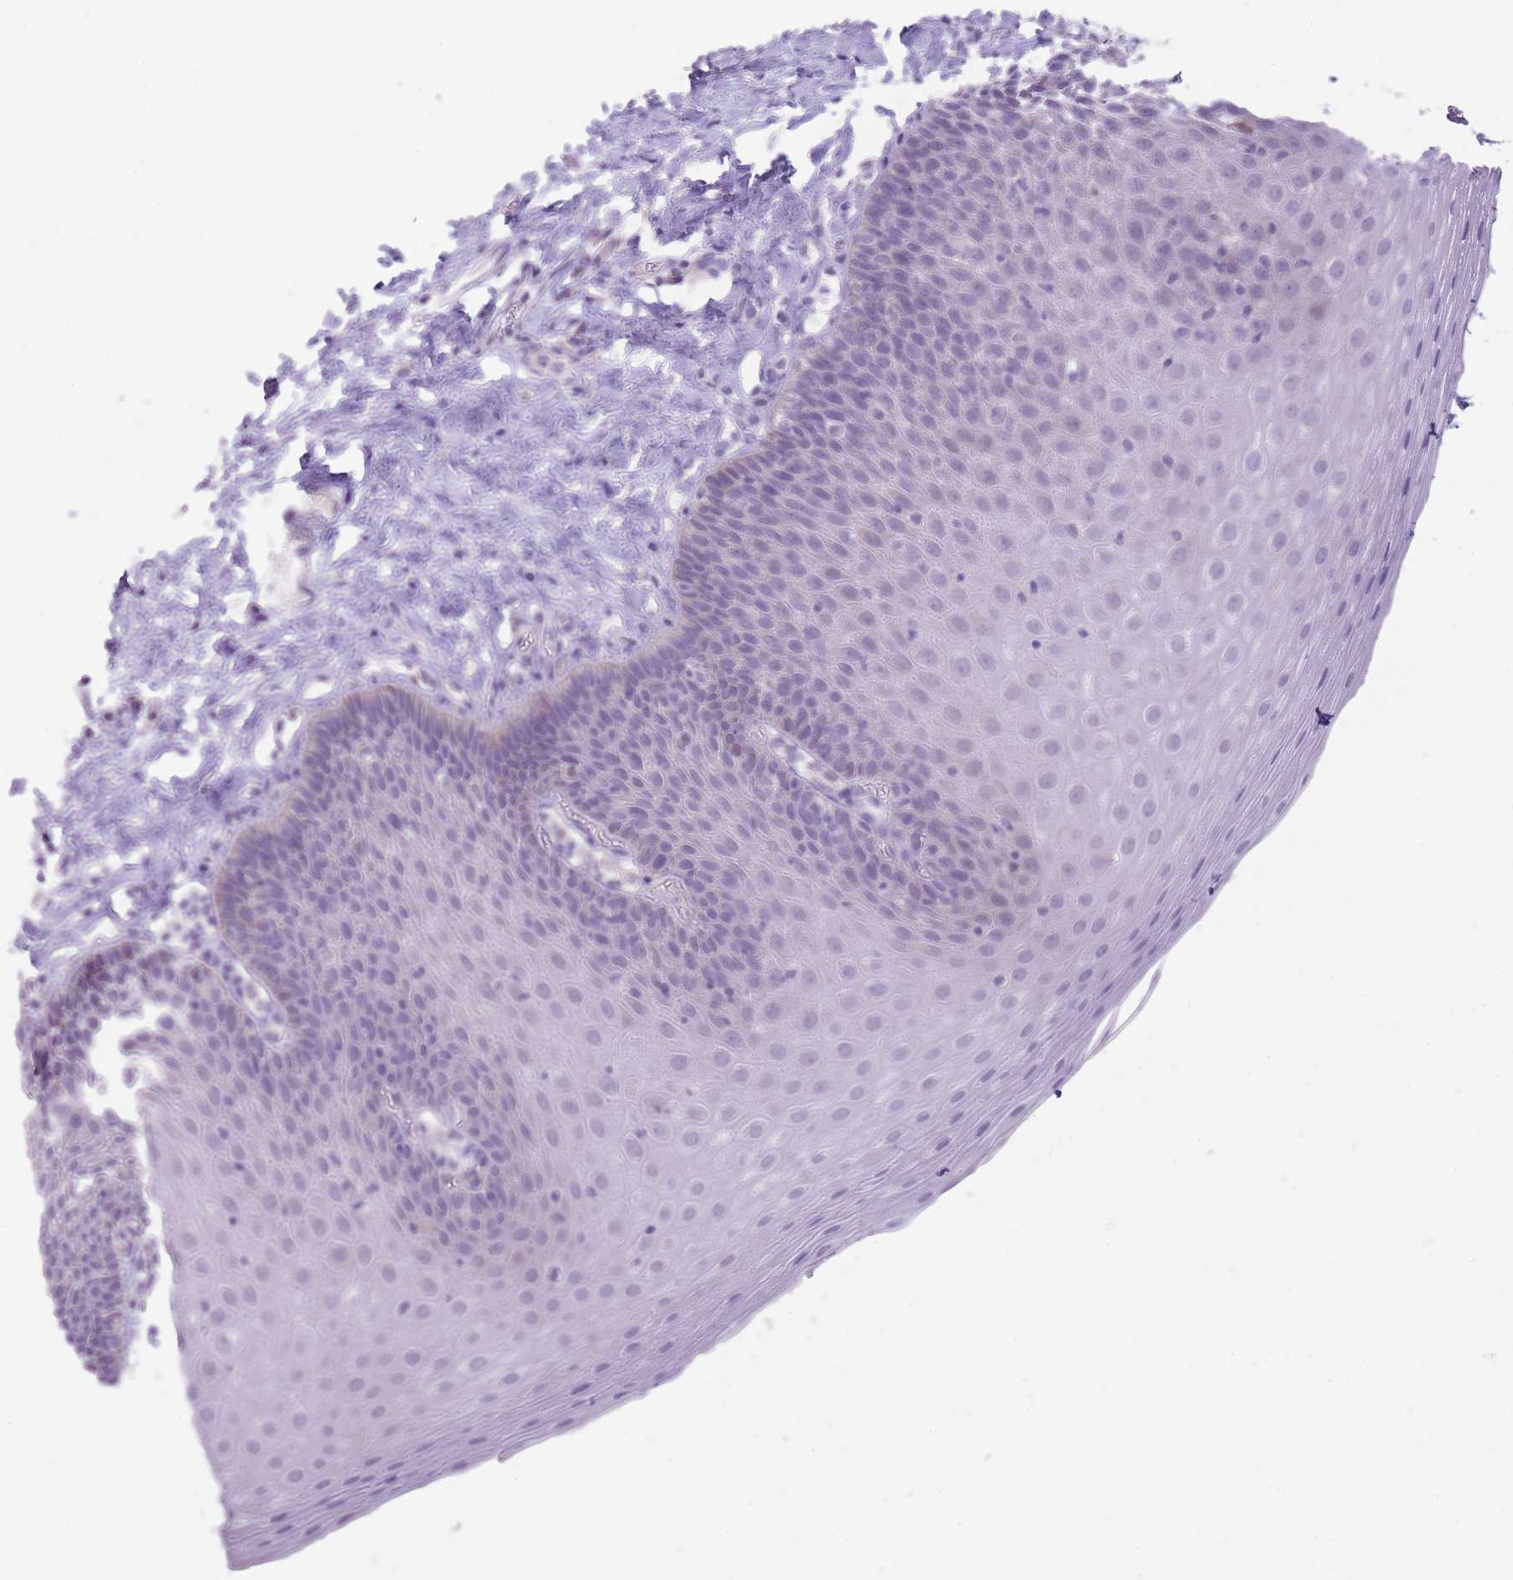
{"staining": {"intensity": "negative", "quantity": "none", "location": "none"}, "tissue": "esophagus", "cell_type": "Squamous epithelial cells", "image_type": "normal", "snomed": [{"axis": "morphology", "description": "Normal tissue, NOS"}, {"axis": "topography", "description": "Esophagus"}], "caption": "The micrograph demonstrates no staining of squamous epithelial cells in benign esophagus.", "gene": "ERICH4", "patient": {"sex": "female", "age": 61}}